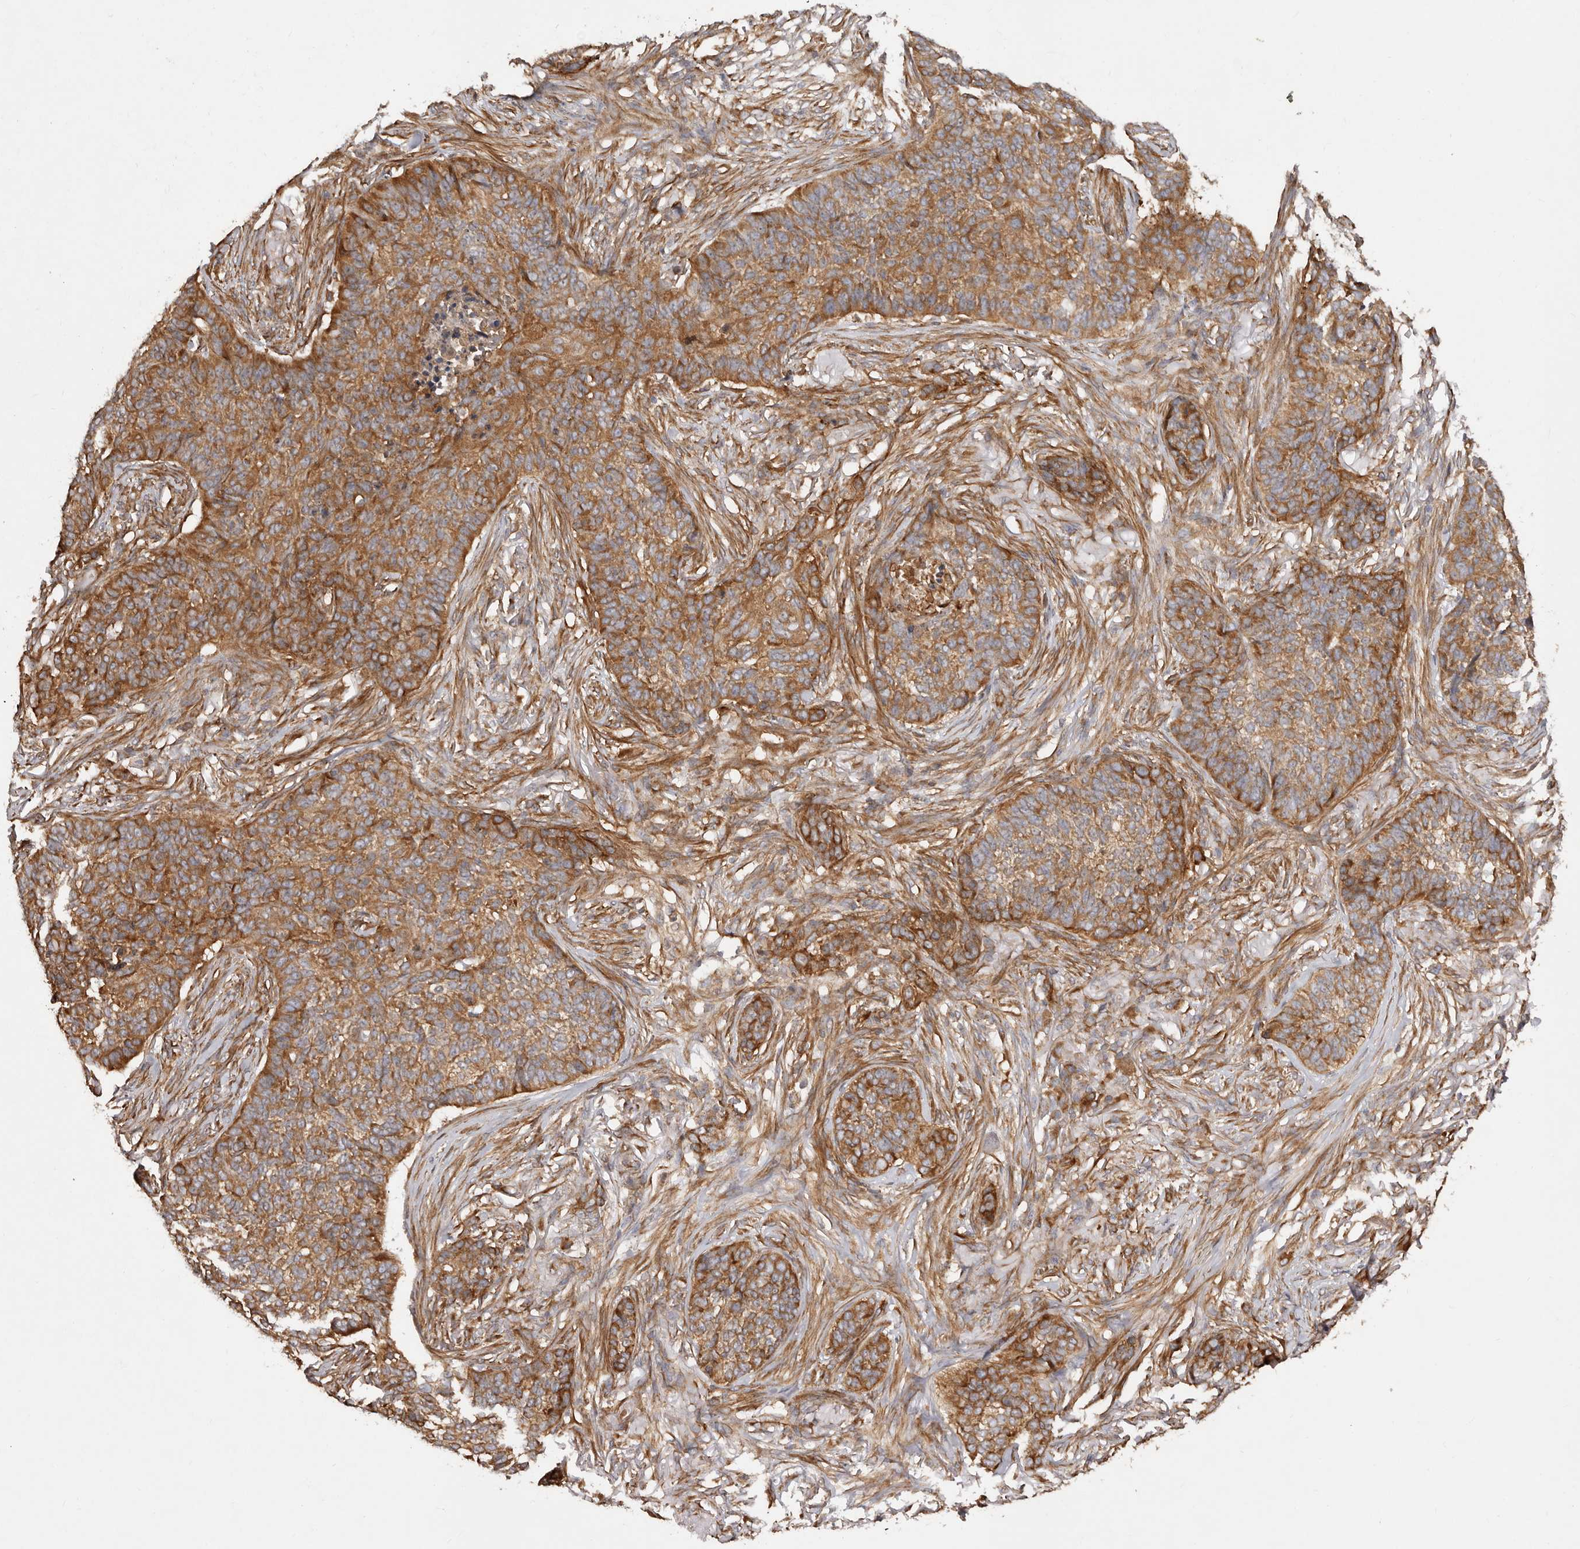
{"staining": {"intensity": "strong", "quantity": ">75%", "location": "cytoplasmic/membranous"}, "tissue": "skin cancer", "cell_type": "Tumor cells", "image_type": "cancer", "snomed": [{"axis": "morphology", "description": "Basal cell carcinoma"}, {"axis": "topography", "description": "Skin"}], "caption": "Skin basal cell carcinoma stained for a protein (brown) demonstrates strong cytoplasmic/membranous positive expression in about >75% of tumor cells.", "gene": "RPS6", "patient": {"sex": "male", "age": 85}}